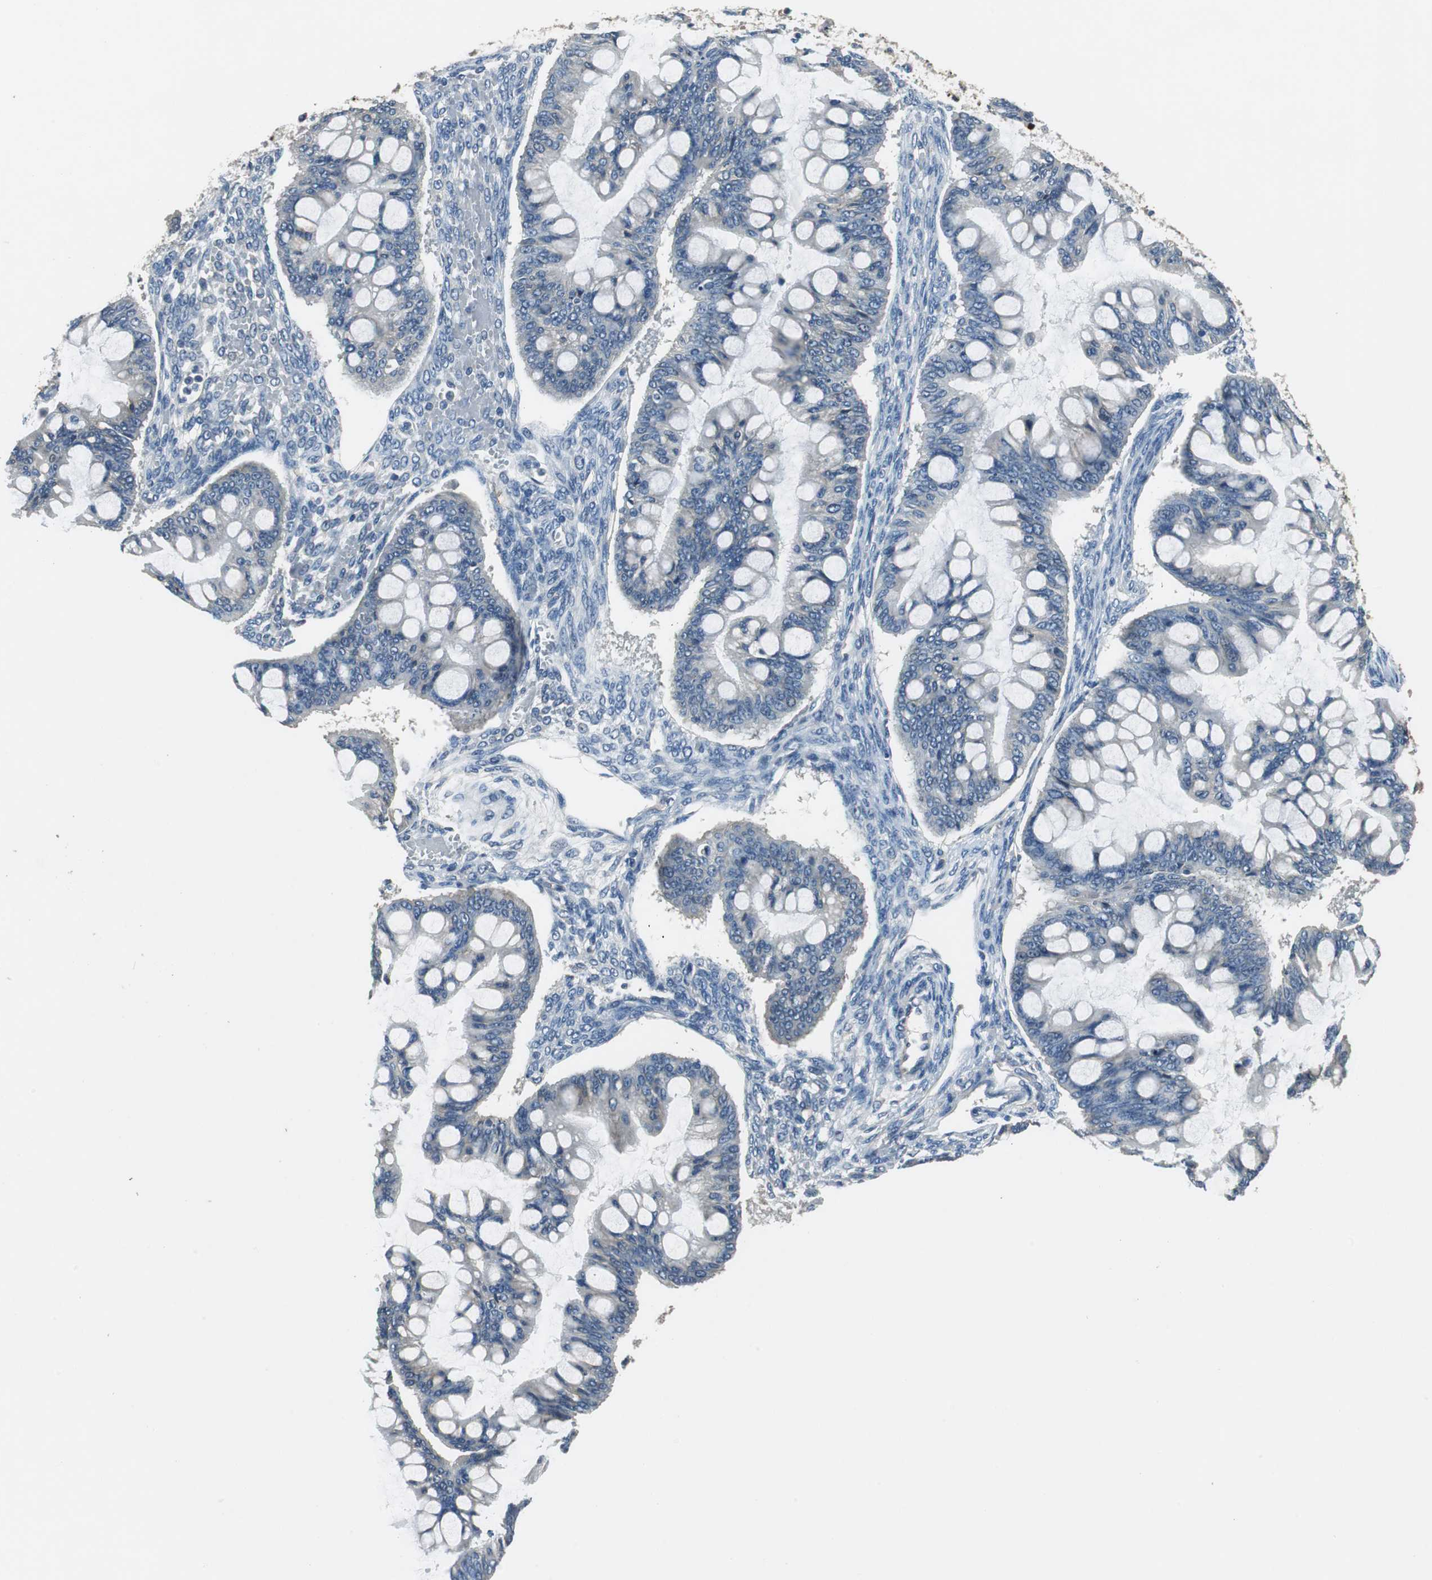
{"staining": {"intensity": "negative", "quantity": "none", "location": "none"}, "tissue": "ovarian cancer", "cell_type": "Tumor cells", "image_type": "cancer", "snomed": [{"axis": "morphology", "description": "Cystadenocarcinoma, mucinous, NOS"}, {"axis": "topography", "description": "Ovary"}], "caption": "A photomicrograph of human ovarian mucinous cystadenocarcinoma is negative for staining in tumor cells.", "gene": "MTIF2", "patient": {"sex": "female", "age": 73}}